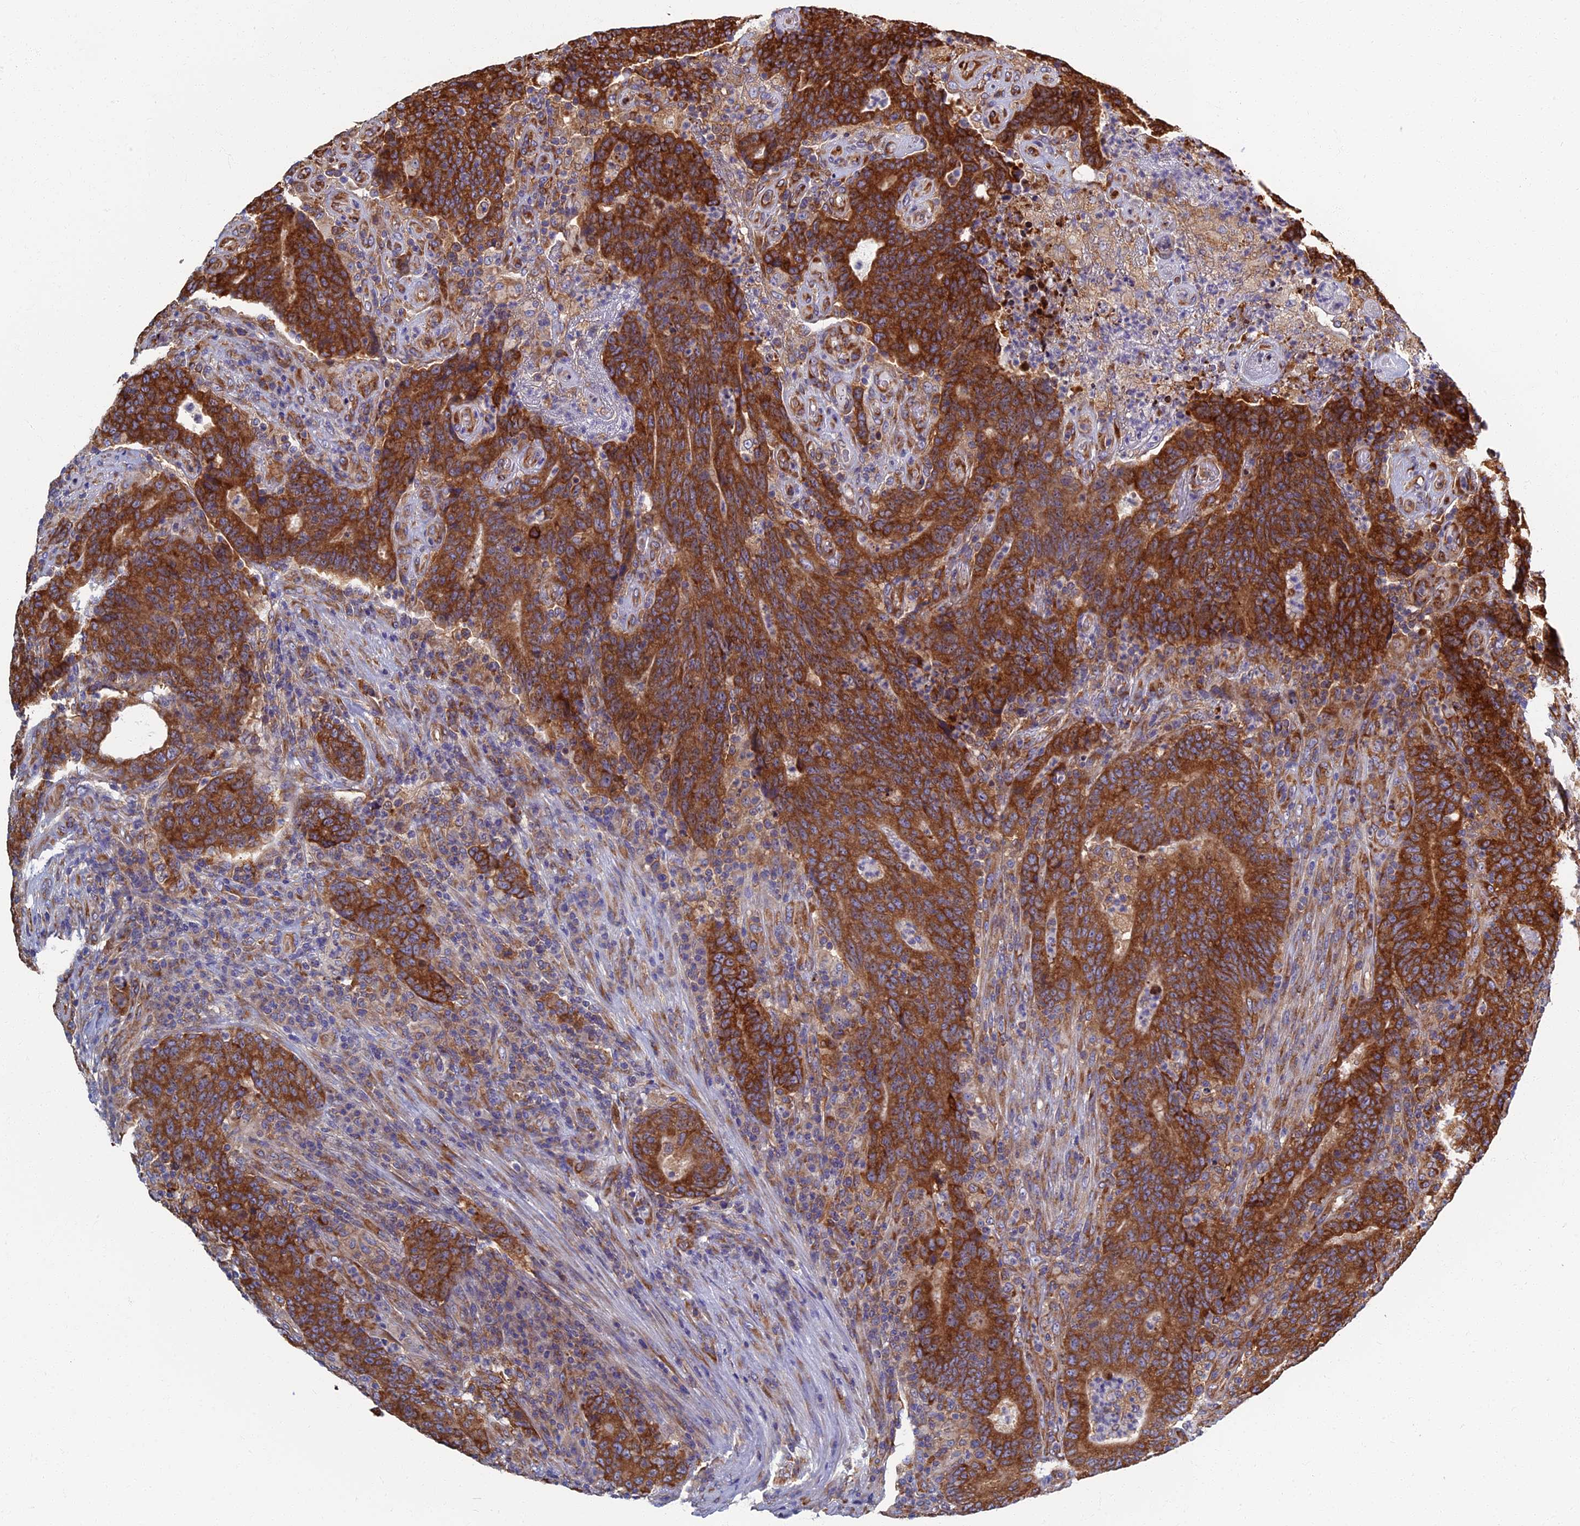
{"staining": {"intensity": "strong", "quantity": ">75%", "location": "cytoplasmic/membranous"}, "tissue": "colorectal cancer", "cell_type": "Tumor cells", "image_type": "cancer", "snomed": [{"axis": "morphology", "description": "Adenocarcinoma, NOS"}, {"axis": "topography", "description": "Colon"}], "caption": "Immunohistochemical staining of colorectal adenocarcinoma shows strong cytoplasmic/membranous protein staining in approximately >75% of tumor cells.", "gene": "YBX1", "patient": {"sex": "female", "age": 75}}